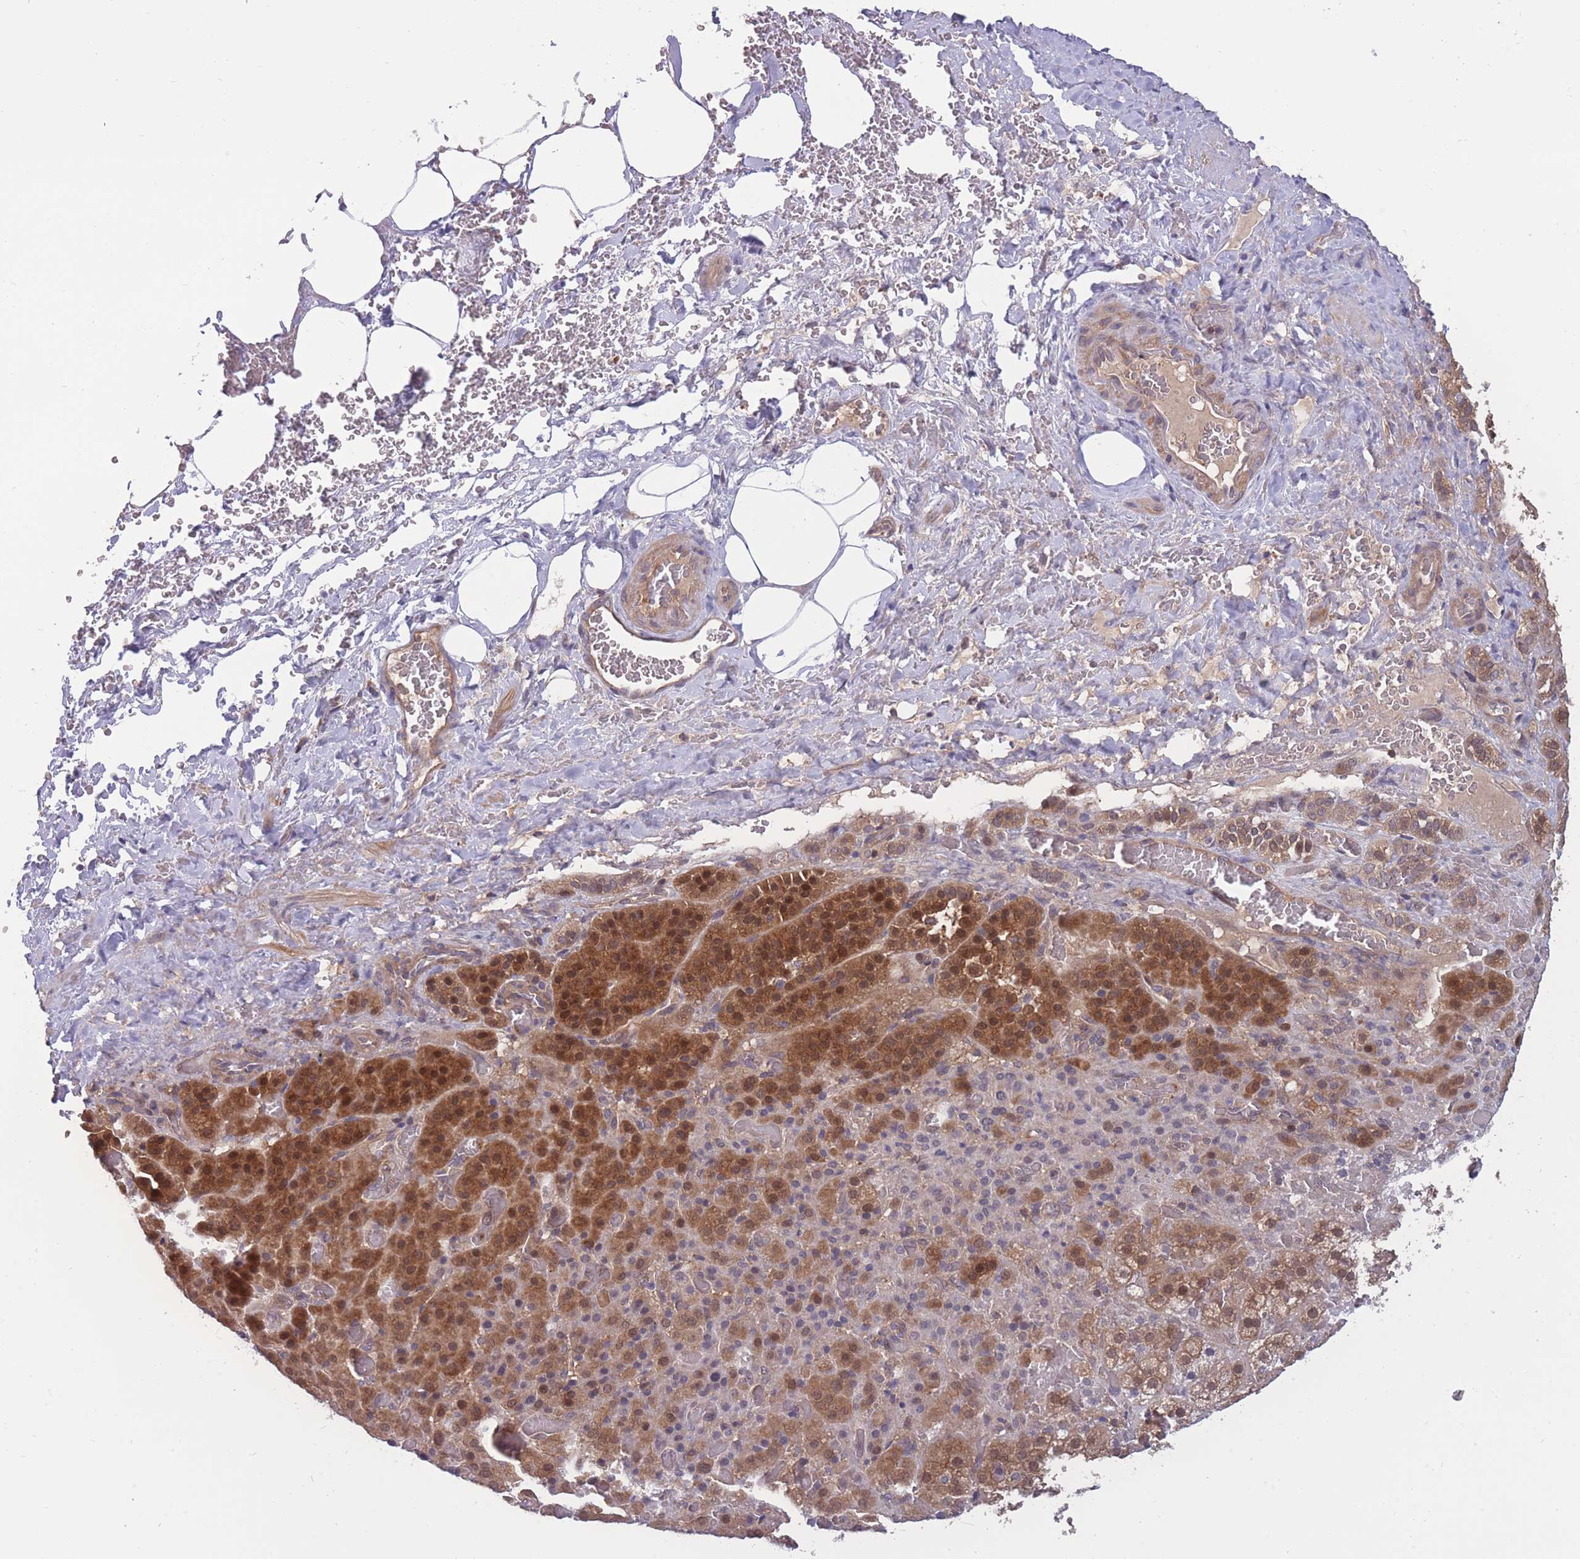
{"staining": {"intensity": "moderate", "quantity": ">75%", "location": "cytoplasmic/membranous,nuclear"}, "tissue": "adrenal gland", "cell_type": "Glandular cells", "image_type": "normal", "snomed": [{"axis": "morphology", "description": "Normal tissue, NOS"}, {"axis": "topography", "description": "Adrenal gland"}], "caption": "IHC (DAB) staining of unremarkable human adrenal gland displays moderate cytoplasmic/membranous,nuclear protein staining in about >75% of glandular cells. The protein is shown in brown color, while the nuclei are stained blue.", "gene": "UBE2NL", "patient": {"sex": "male", "age": 57}}